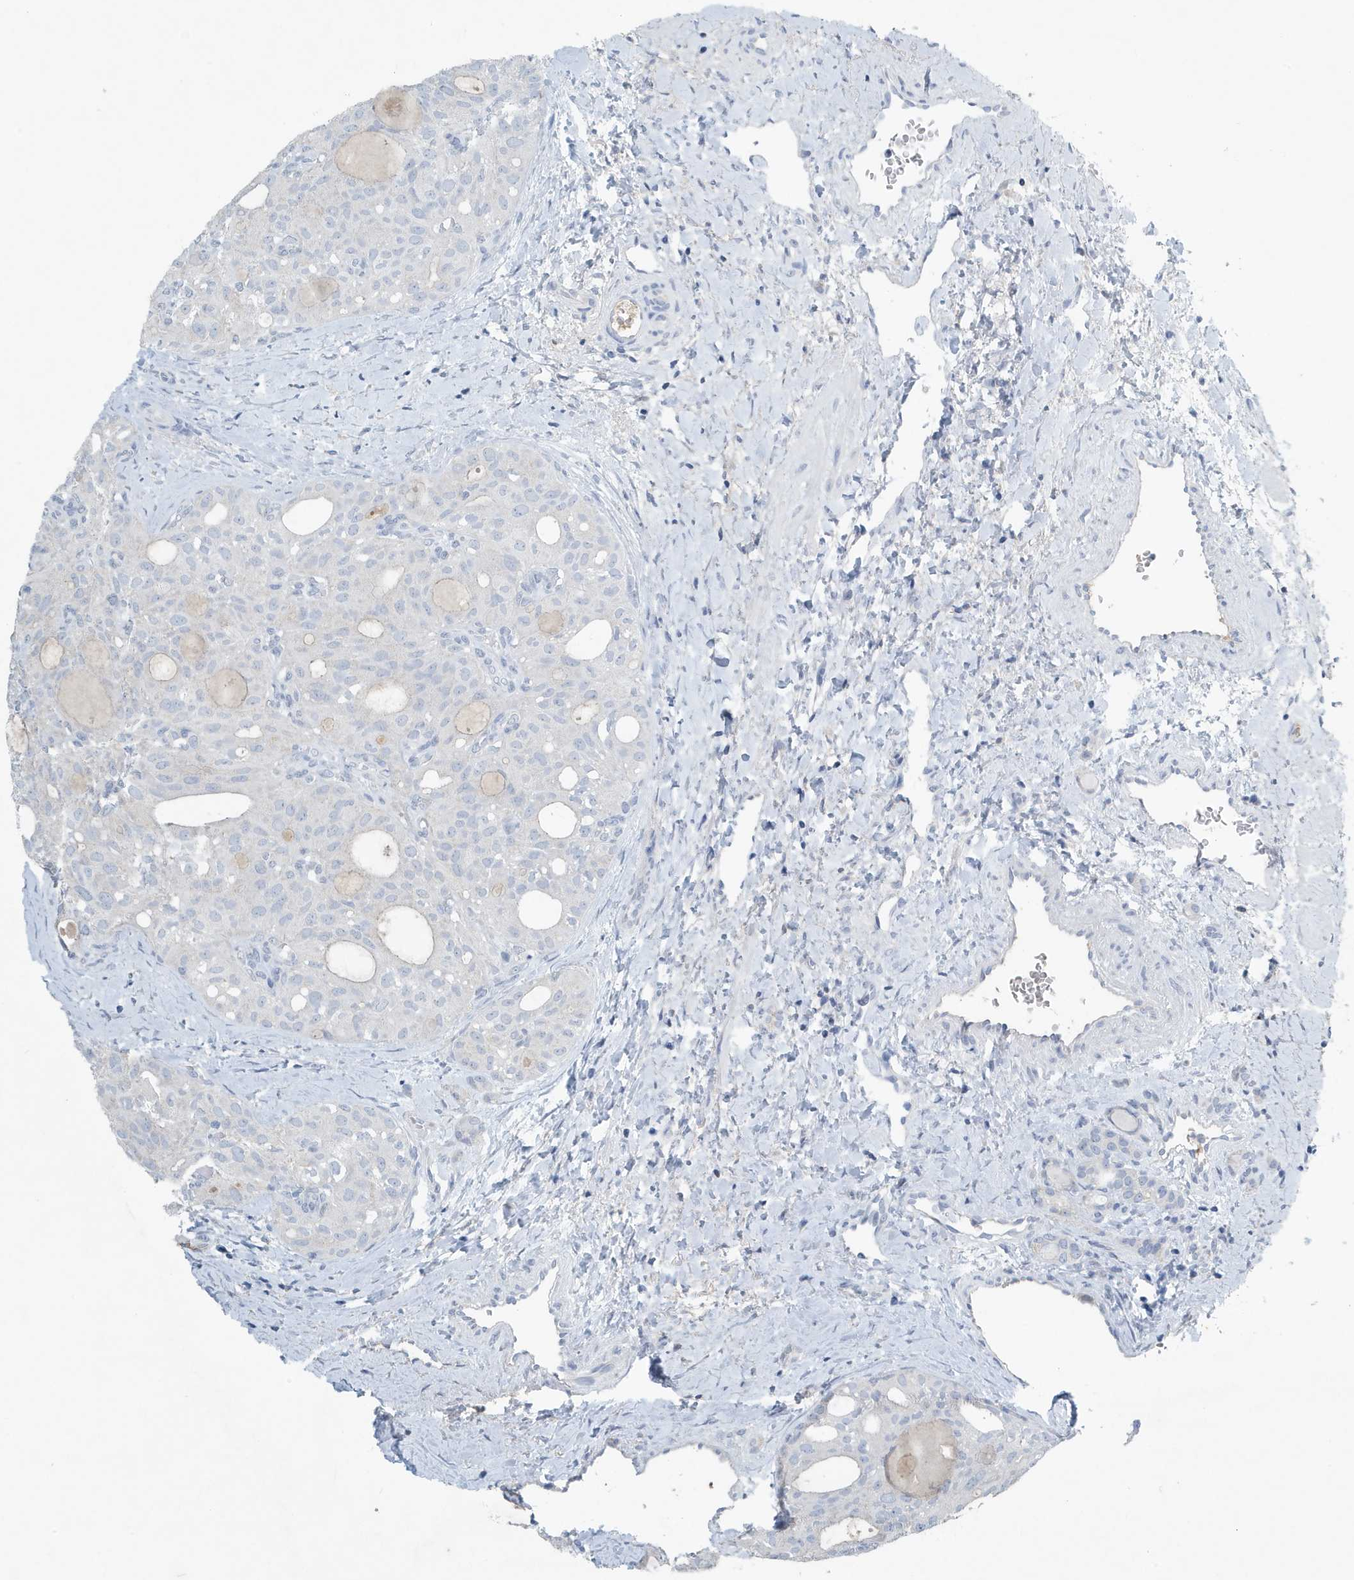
{"staining": {"intensity": "negative", "quantity": "none", "location": "none"}, "tissue": "thyroid cancer", "cell_type": "Tumor cells", "image_type": "cancer", "snomed": [{"axis": "morphology", "description": "Follicular adenoma carcinoma, NOS"}, {"axis": "topography", "description": "Thyroid gland"}], "caption": "Tumor cells are negative for brown protein staining in follicular adenoma carcinoma (thyroid). Brightfield microscopy of immunohistochemistry (IHC) stained with DAB (brown) and hematoxylin (blue), captured at high magnification.", "gene": "UGT2B4", "patient": {"sex": "male", "age": 75}}